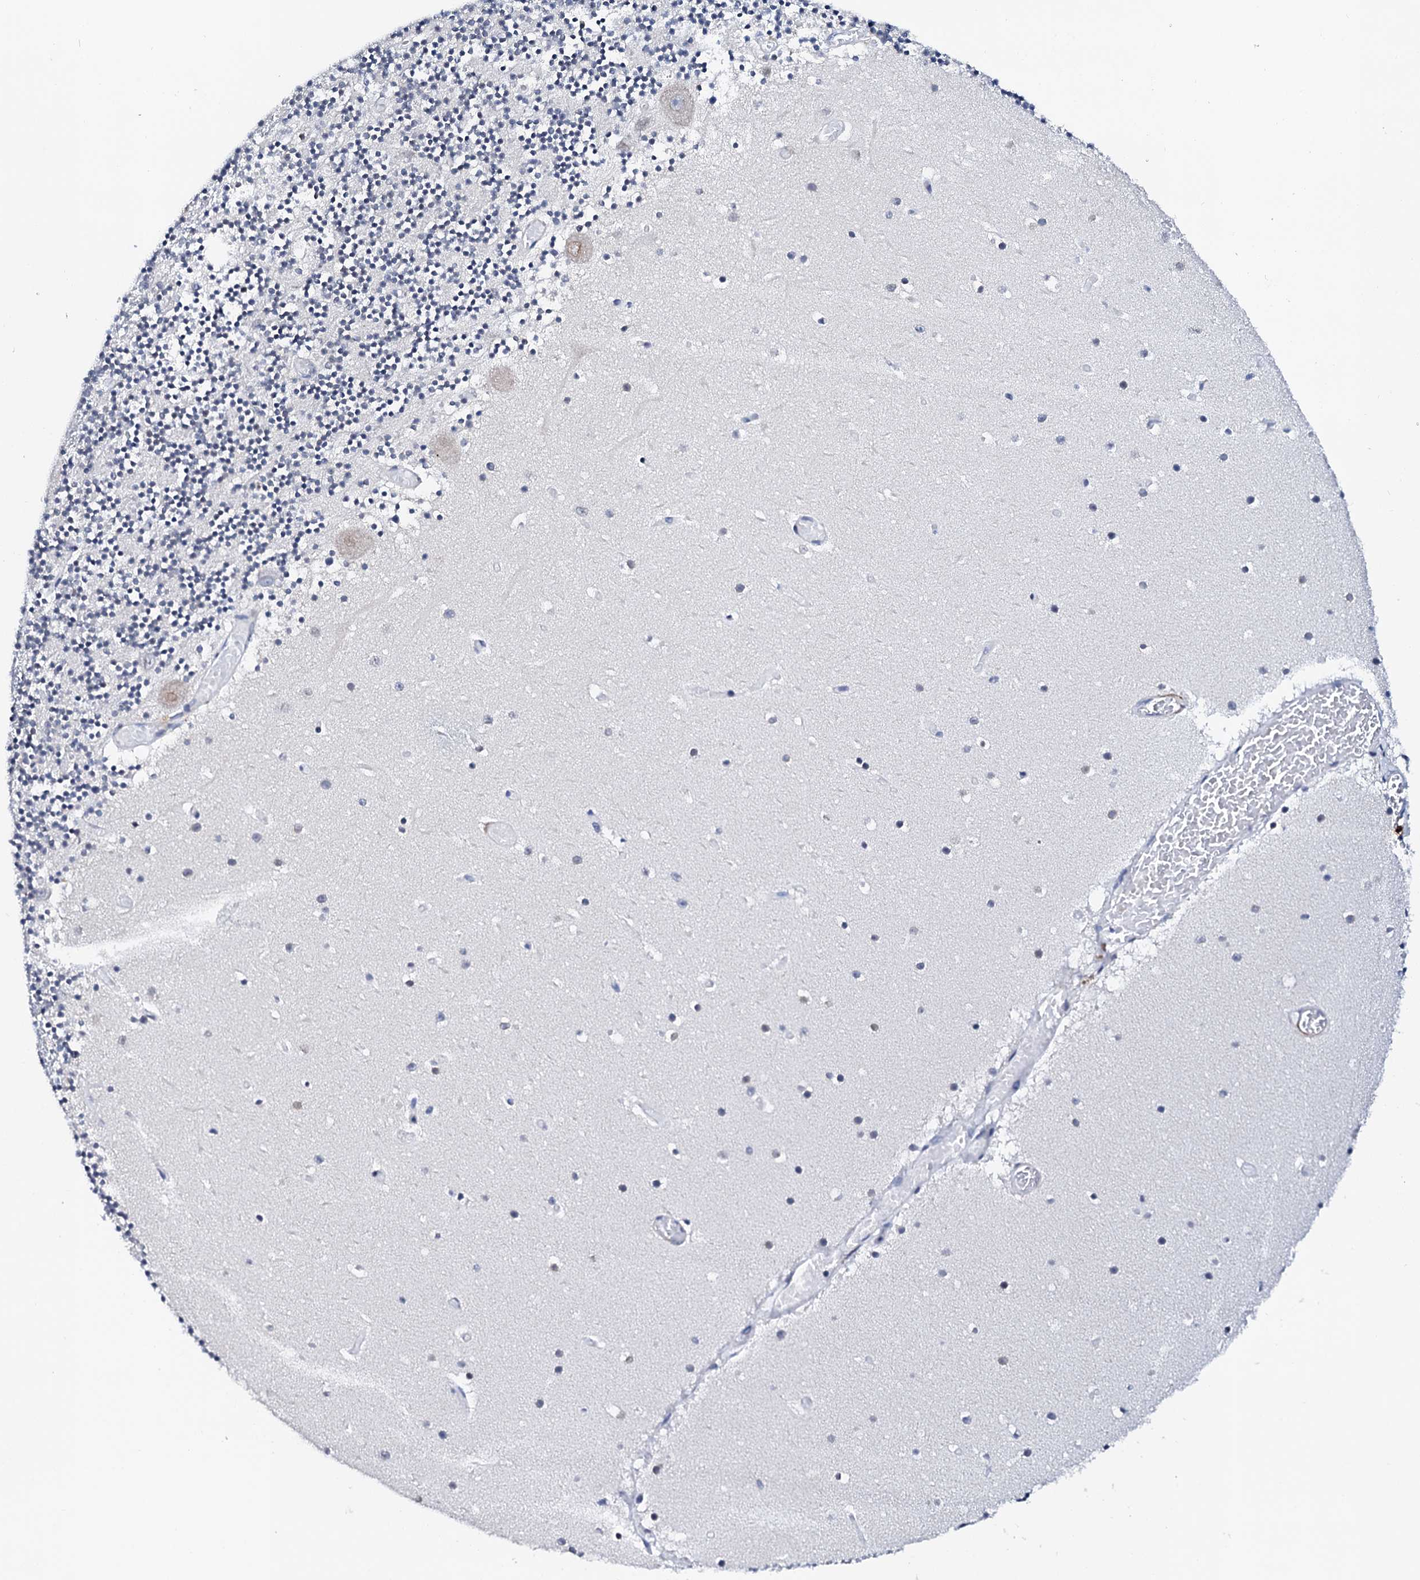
{"staining": {"intensity": "negative", "quantity": "none", "location": "none"}, "tissue": "cerebellum", "cell_type": "Cells in granular layer", "image_type": "normal", "snomed": [{"axis": "morphology", "description": "Normal tissue, NOS"}, {"axis": "topography", "description": "Cerebellum"}], "caption": "Protein analysis of benign cerebellum displays no significant positivity in cells in granular layer.", "gene": "NUP58", "patient": {"sex": "female", "age": 28}}